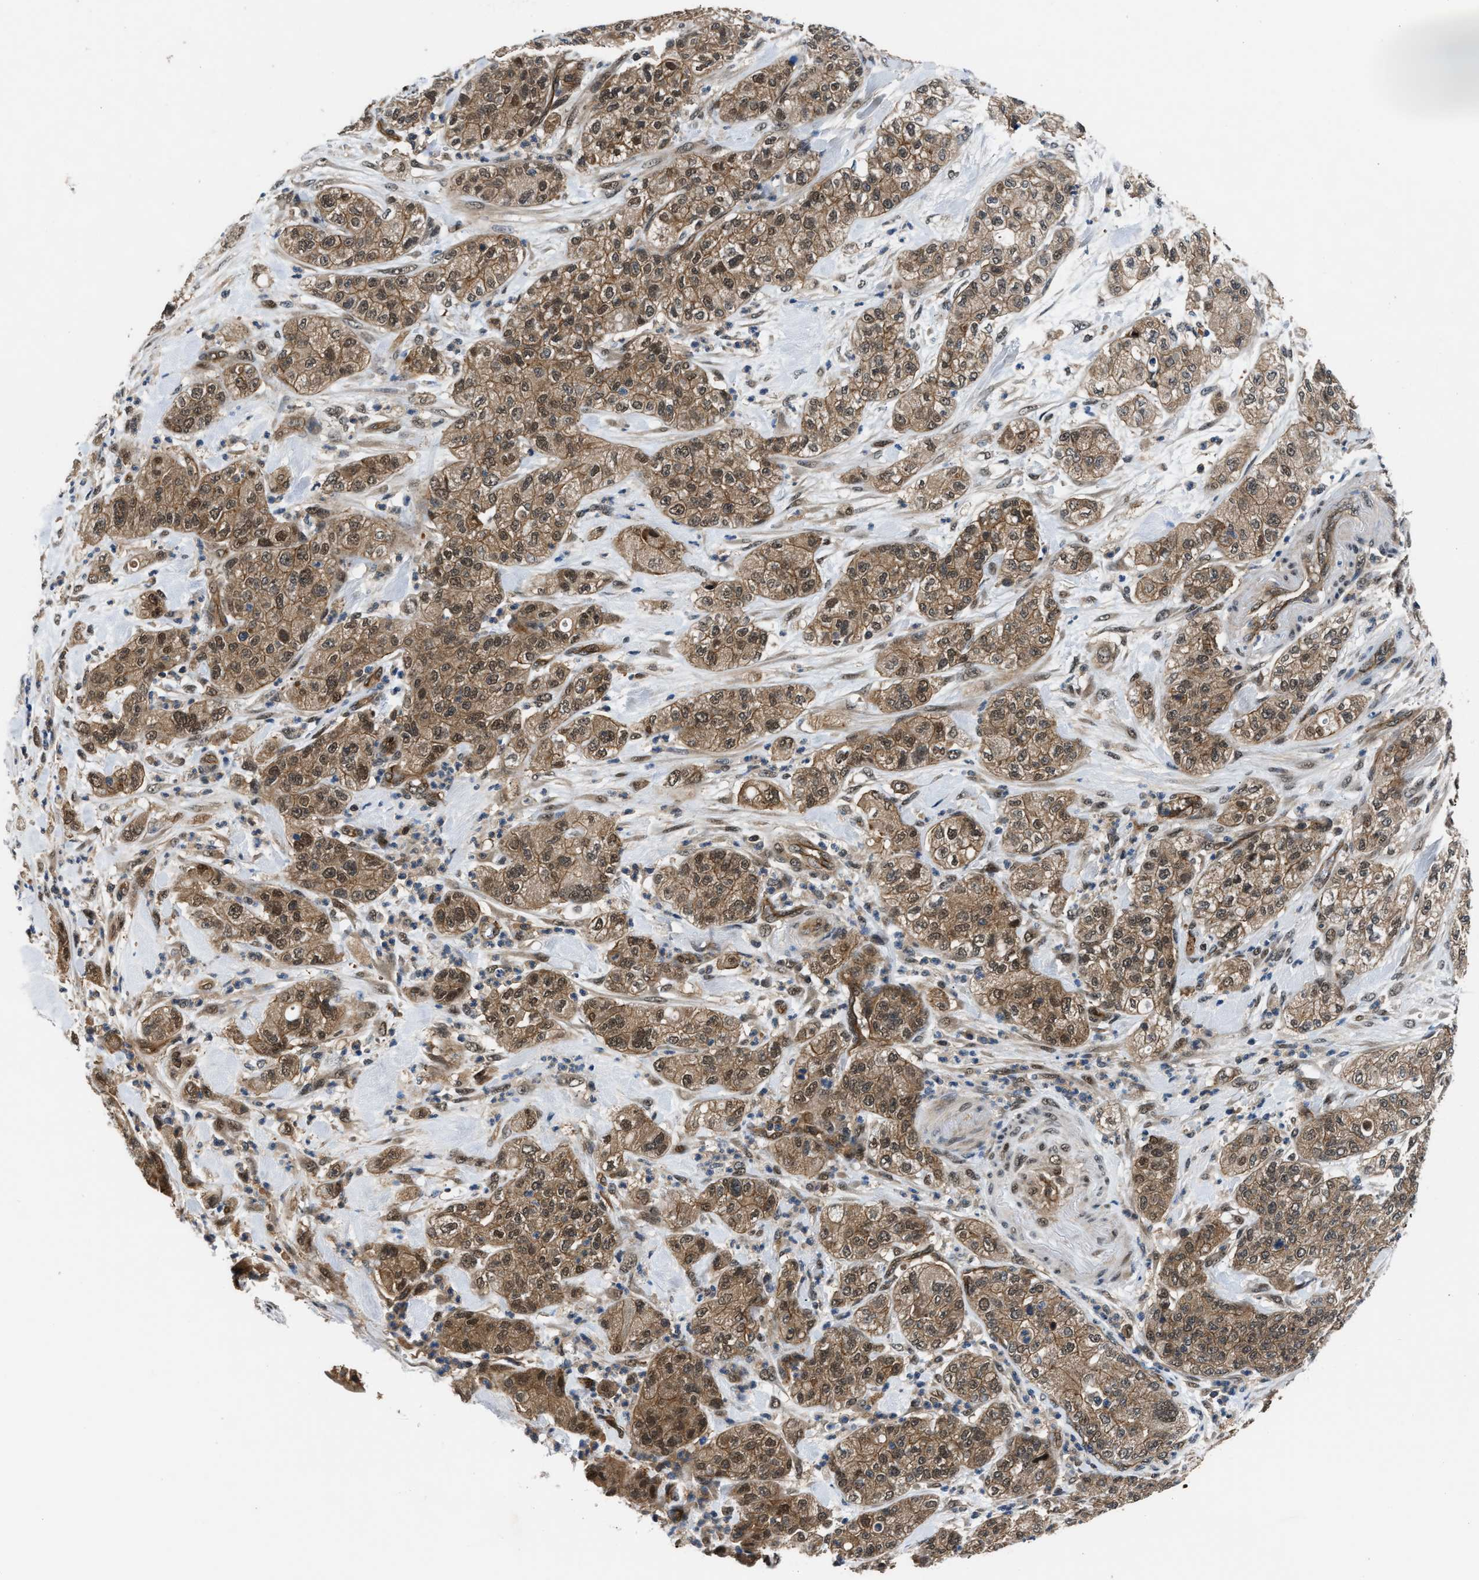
{"staining": {"intensity": "moderate", "quantity": ">75%", "location": "cytoplasmic/membranous,nuclear"}, "tissue": "pancreatic cancer", "cell_type": "Tumor cells", "image_type": "cancer", "snomed": [{"axis": "morphology", "description": "Adenocarcinoma, NOS"}, {"axis": "topography", "description": "Pancreas"}], "caption": "IHC (DAB (3,3'-diaminobenzidine)) staining of pancreatic cancer (adenocarcinoma) shows moderate cytoplasmic/membranous and nuclear protein positivity in approximately >75% of tumor cells.", "gene": "COPS2", "patient": {"sex": "female", "age": 78}}